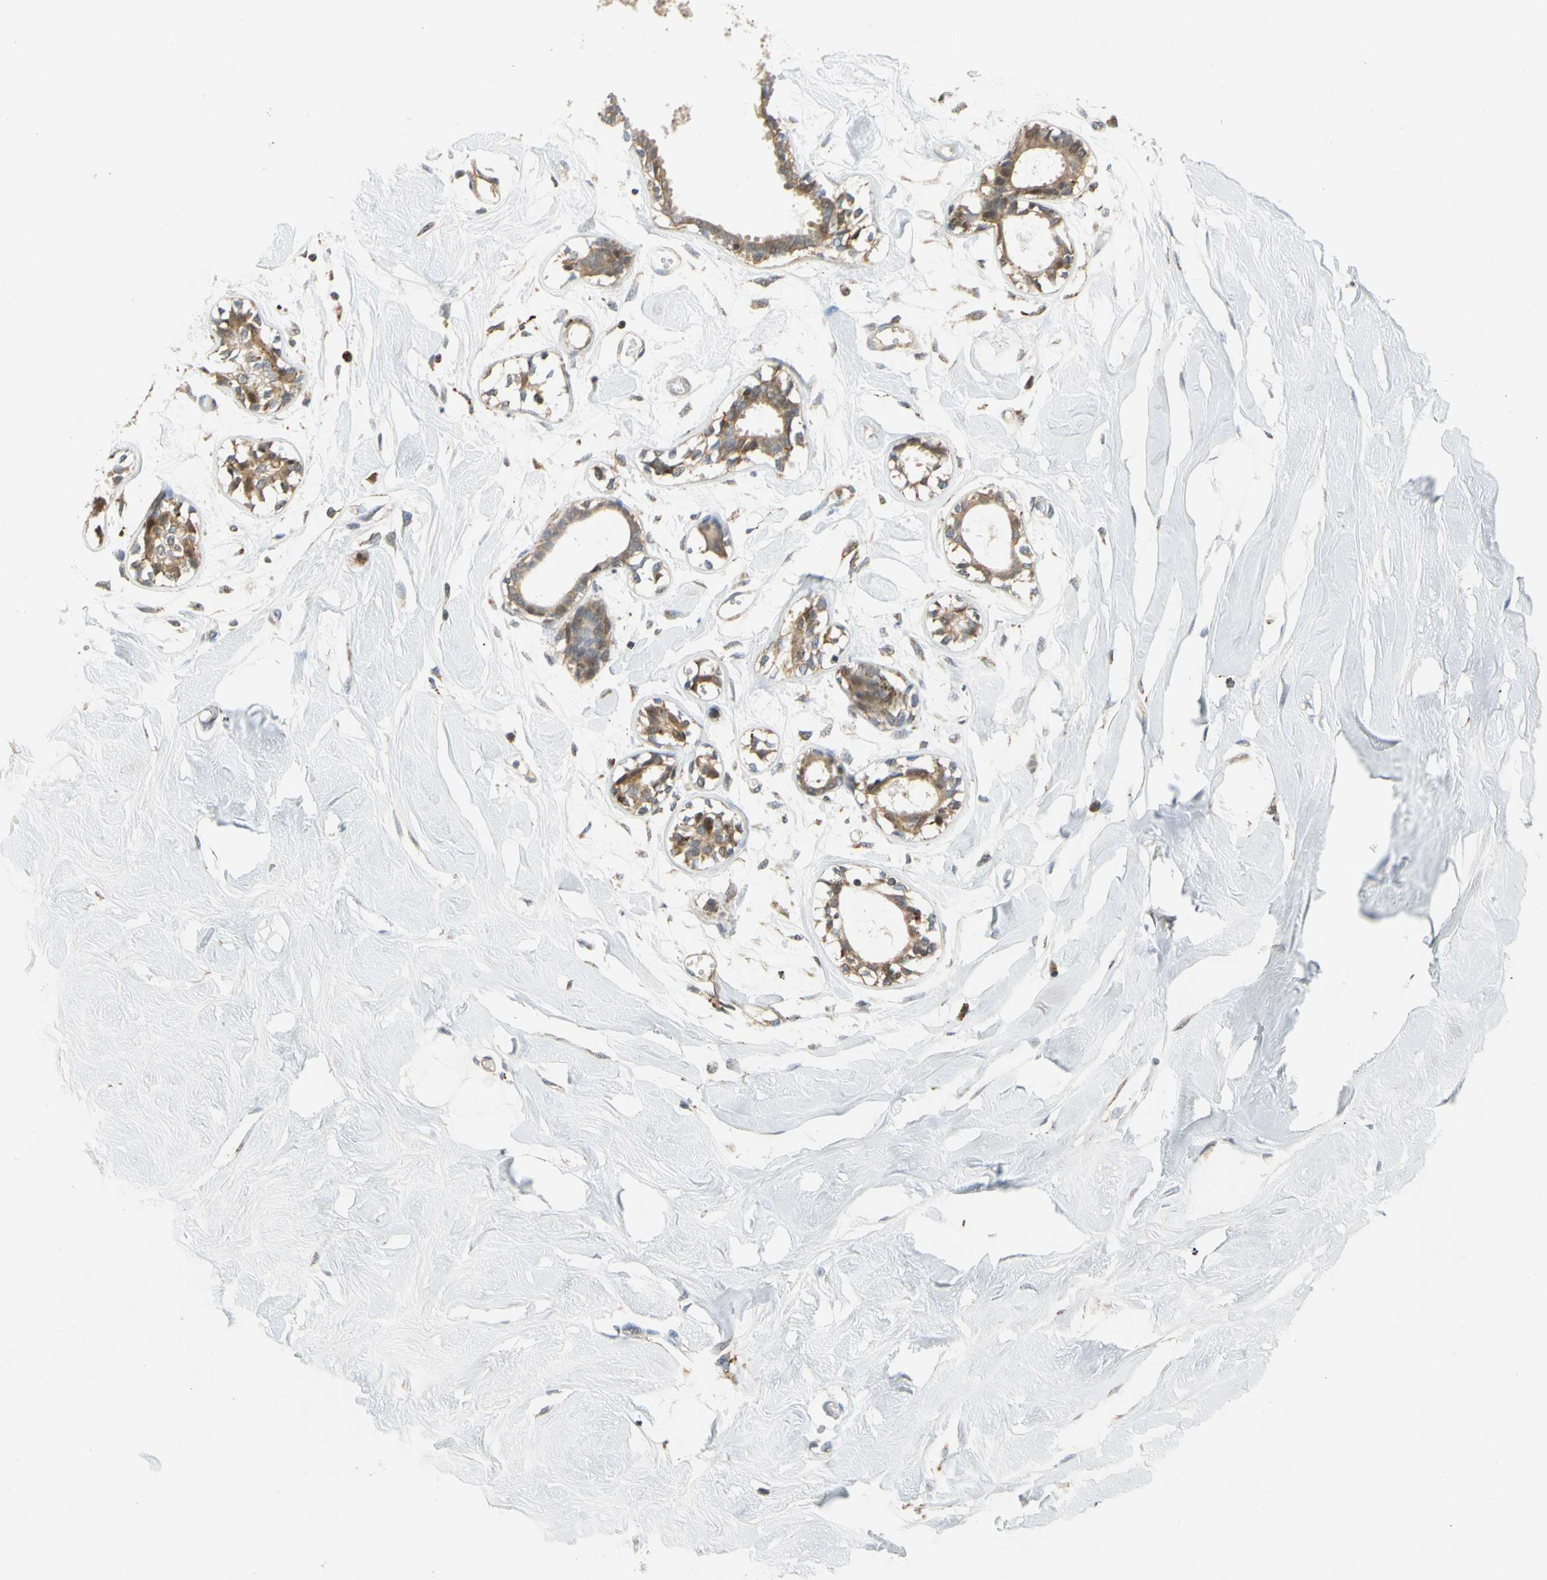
{"staining": {"intensity": "negative", "quantity": "none", "location": "none"}, "tissue": "breast", "cell_type": "Adipocytes", "image_type": "normal", "snomed": [{"axis": "morphology", "description": "Normal tissue, NOS"}, {"axis": "topography", "description": "Breast"}, {"axis": "topography", "description": "Soft tissue"}], "caption": "The histopathology image displays no significant staining in adipocytes of breast. (Stains: DAB IHC with hematoxylin counter stain, Microscopy: brightfield microscopy at high magnification).", "gene": "SFXN3", "patient": {"sex": "female", "age": 25}}